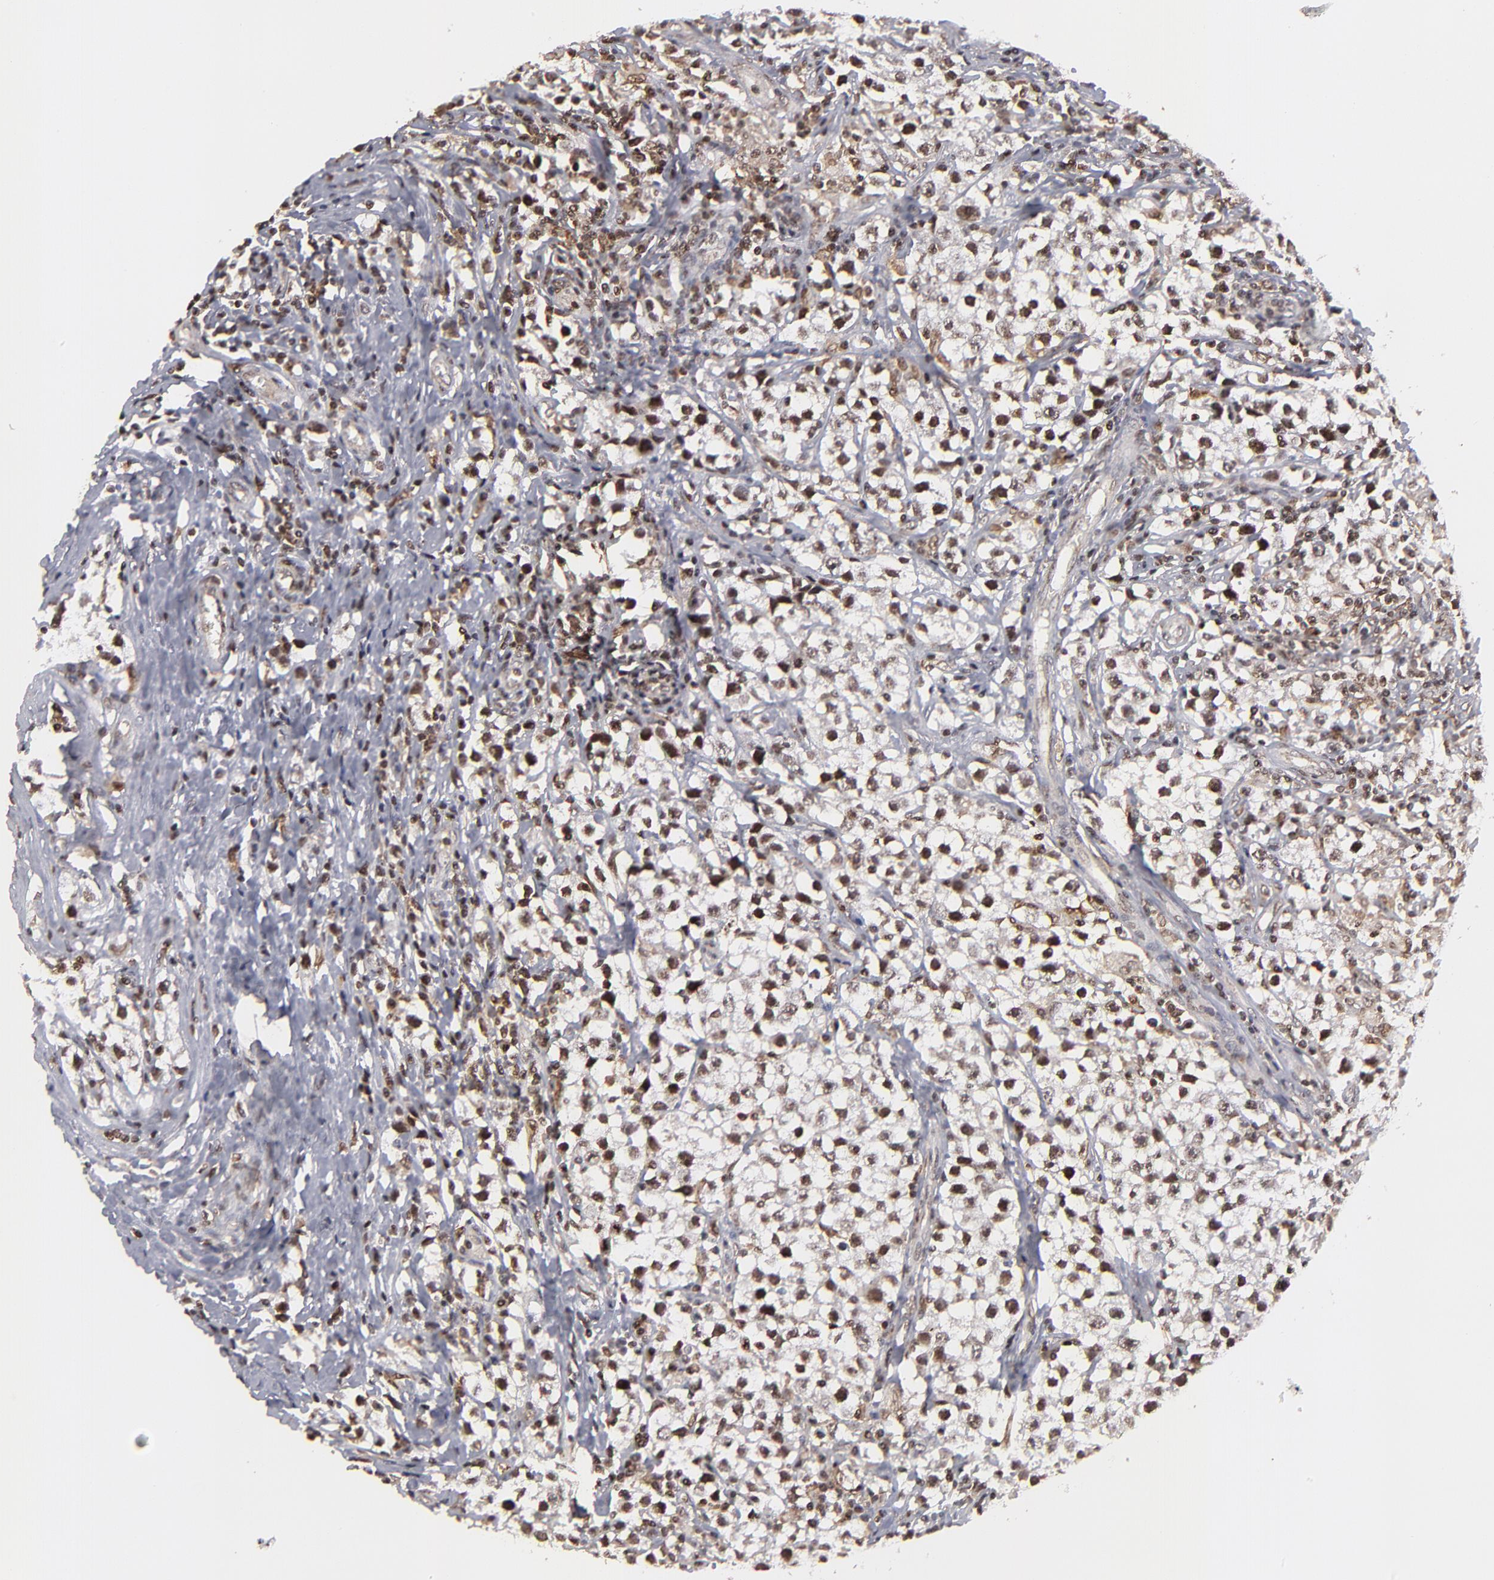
{"staining": {"intensity": "strong", "quantity": ">75%", "location": "nuclear"}, "tissue": "testis cancer", "cell_type": "Tumor cells", "image_type": "cancer", "snomed": [{"axis": "morphology", "description": "Seminoma, NOS"}, {"axis": "topography", "description": "Testis"}], "caption": "Immunohistochemistry image of neoplastic tissue: human testis cancer stained using immunohistochemistry (IHC) reveals high levels of strong protein expression localized specifically in the nuclear of tumor cells, appearing as a nuclear brown color.", "gene": "RGS6", "patient": {"sex": "male", "age": 35}}